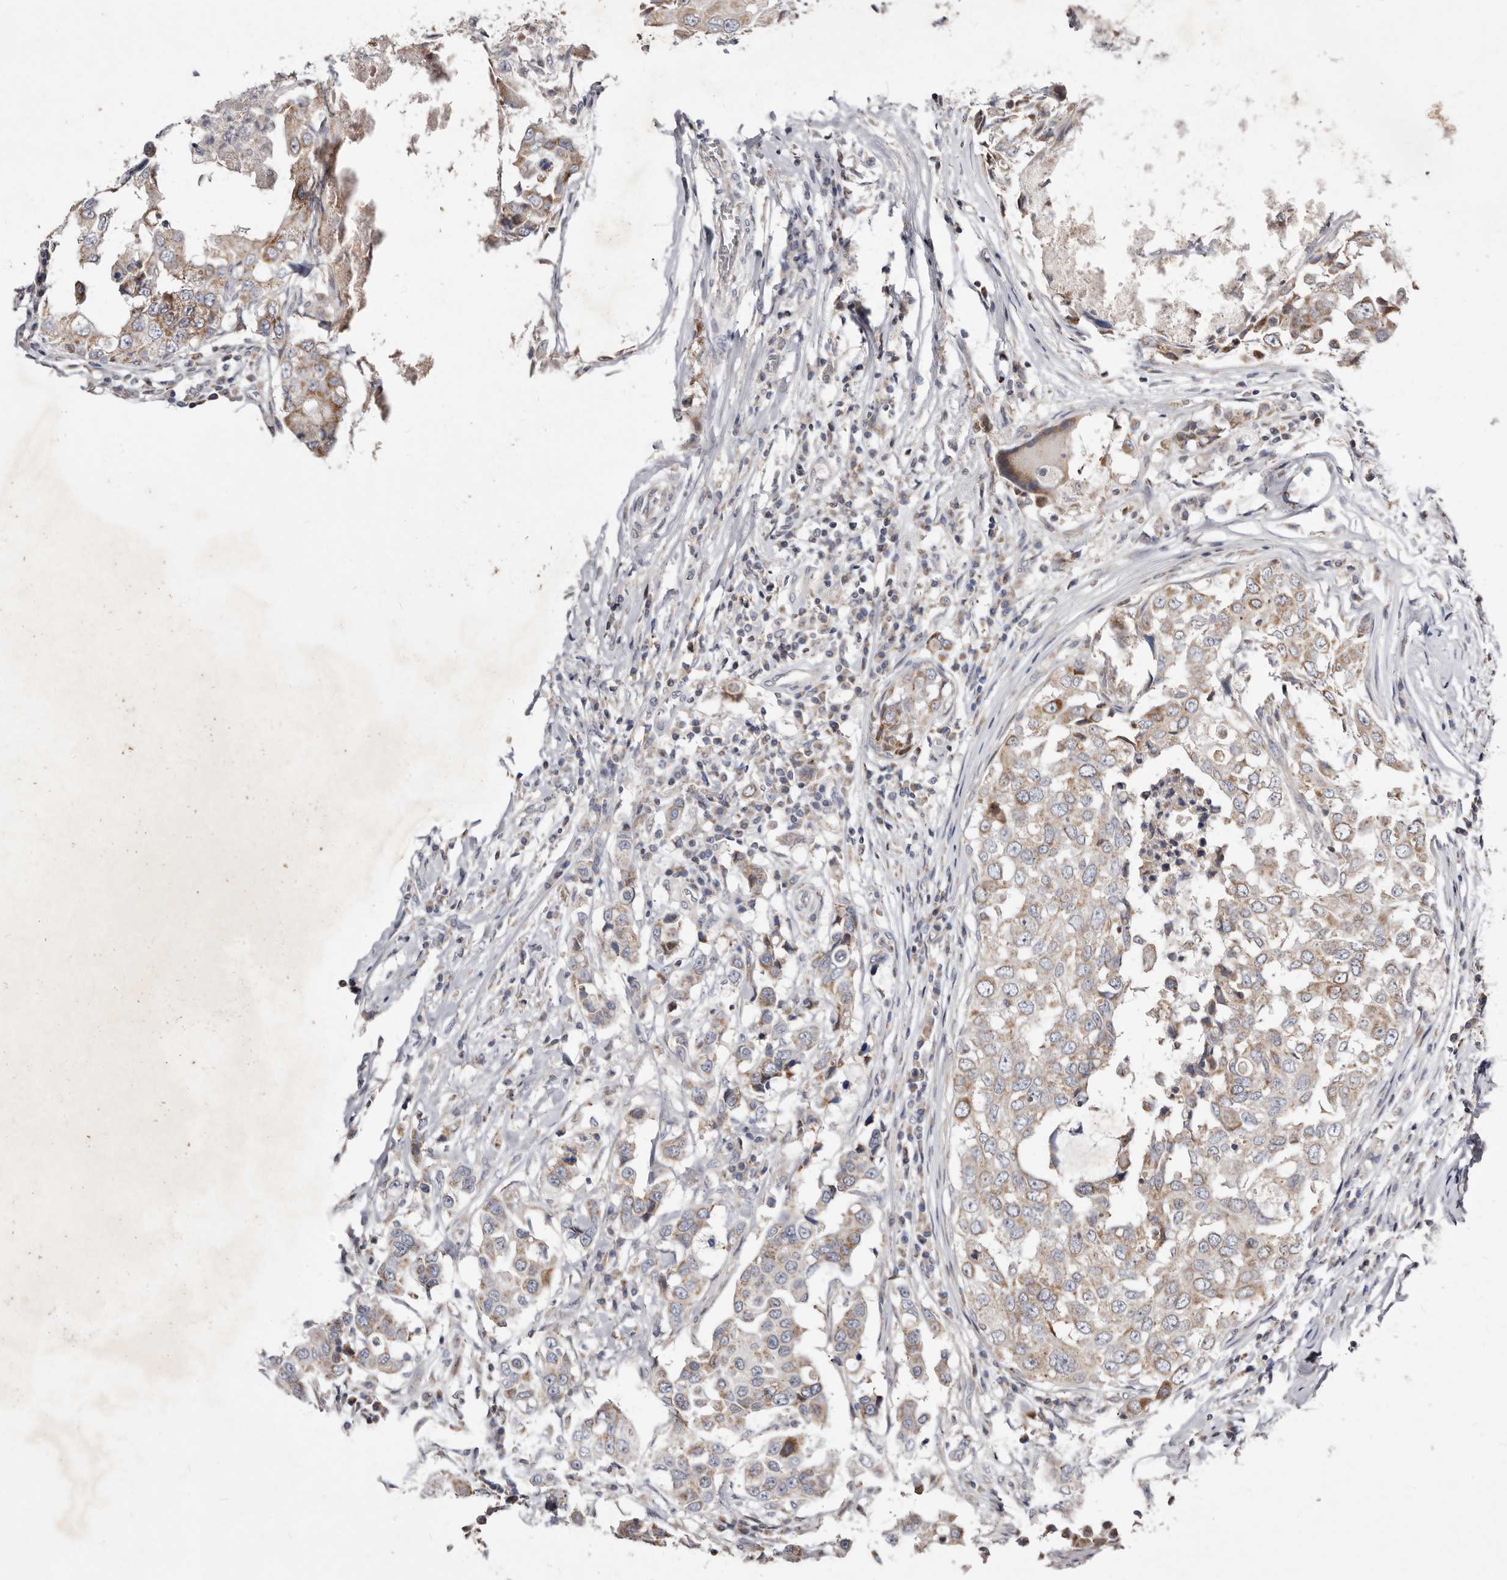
{"staining": {"intensity": "moderate", "quantity": ">75%", "location": "cytoplasmic/membranous"}, "tissue": "breast cancer", "cell_type": "Tumor cells", "image_type": "cancer", "snomed": [{"axis": "morphology", "description": "Duct carcinoma"}, {"axis": "topography", "description": "Breast"}], "caption": "A brown stain highlights moderate cytoplasmic/membranous staining of a protein in breast cancer tumor cells.", "gene": "TIMM17B", "patient": {"sex": "female", "age": 27}}